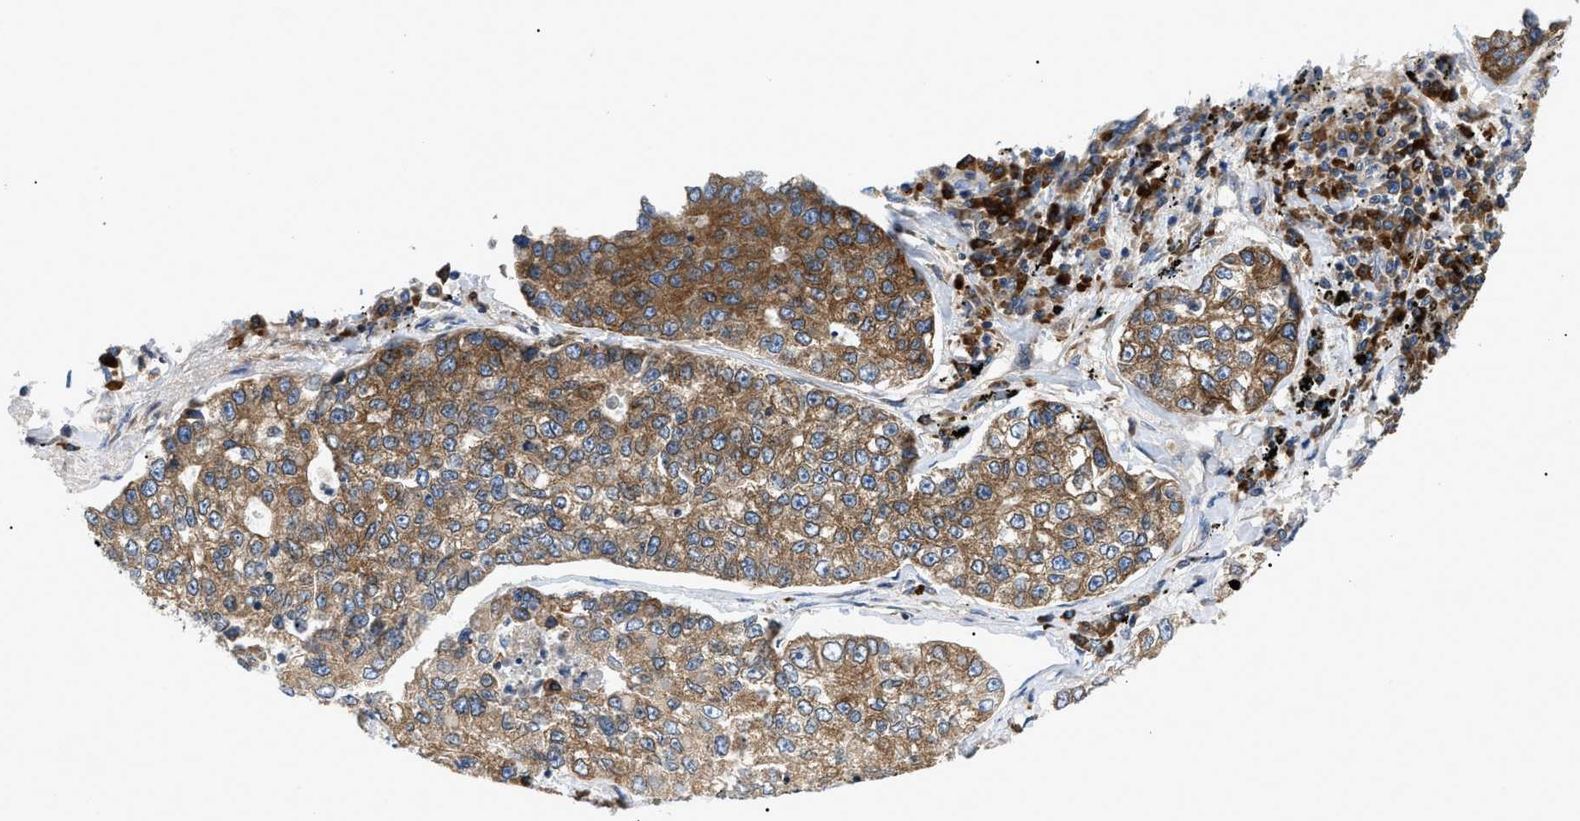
{"staining": {"intensity": "moderate", "quantity": ">75%", "location": "cytoplasmic/membranous"}, "tissue": "lung cancer", "cell_type": "Tumor cells", "image_type": "cancer", "snomed": [{"axis": "morphology", "description": "Adenocarcinoma, NOS"}, {"axis": "topography", "description": "Lung"}], "caption": "Adenocarcinoma (lung) stained with a brown dye displays moderate cytoplasmic/membranous positive positivity in about >75% of tumor cells.", "gene": "DERL1", "patient": {"sex": "male", "age": 49}}